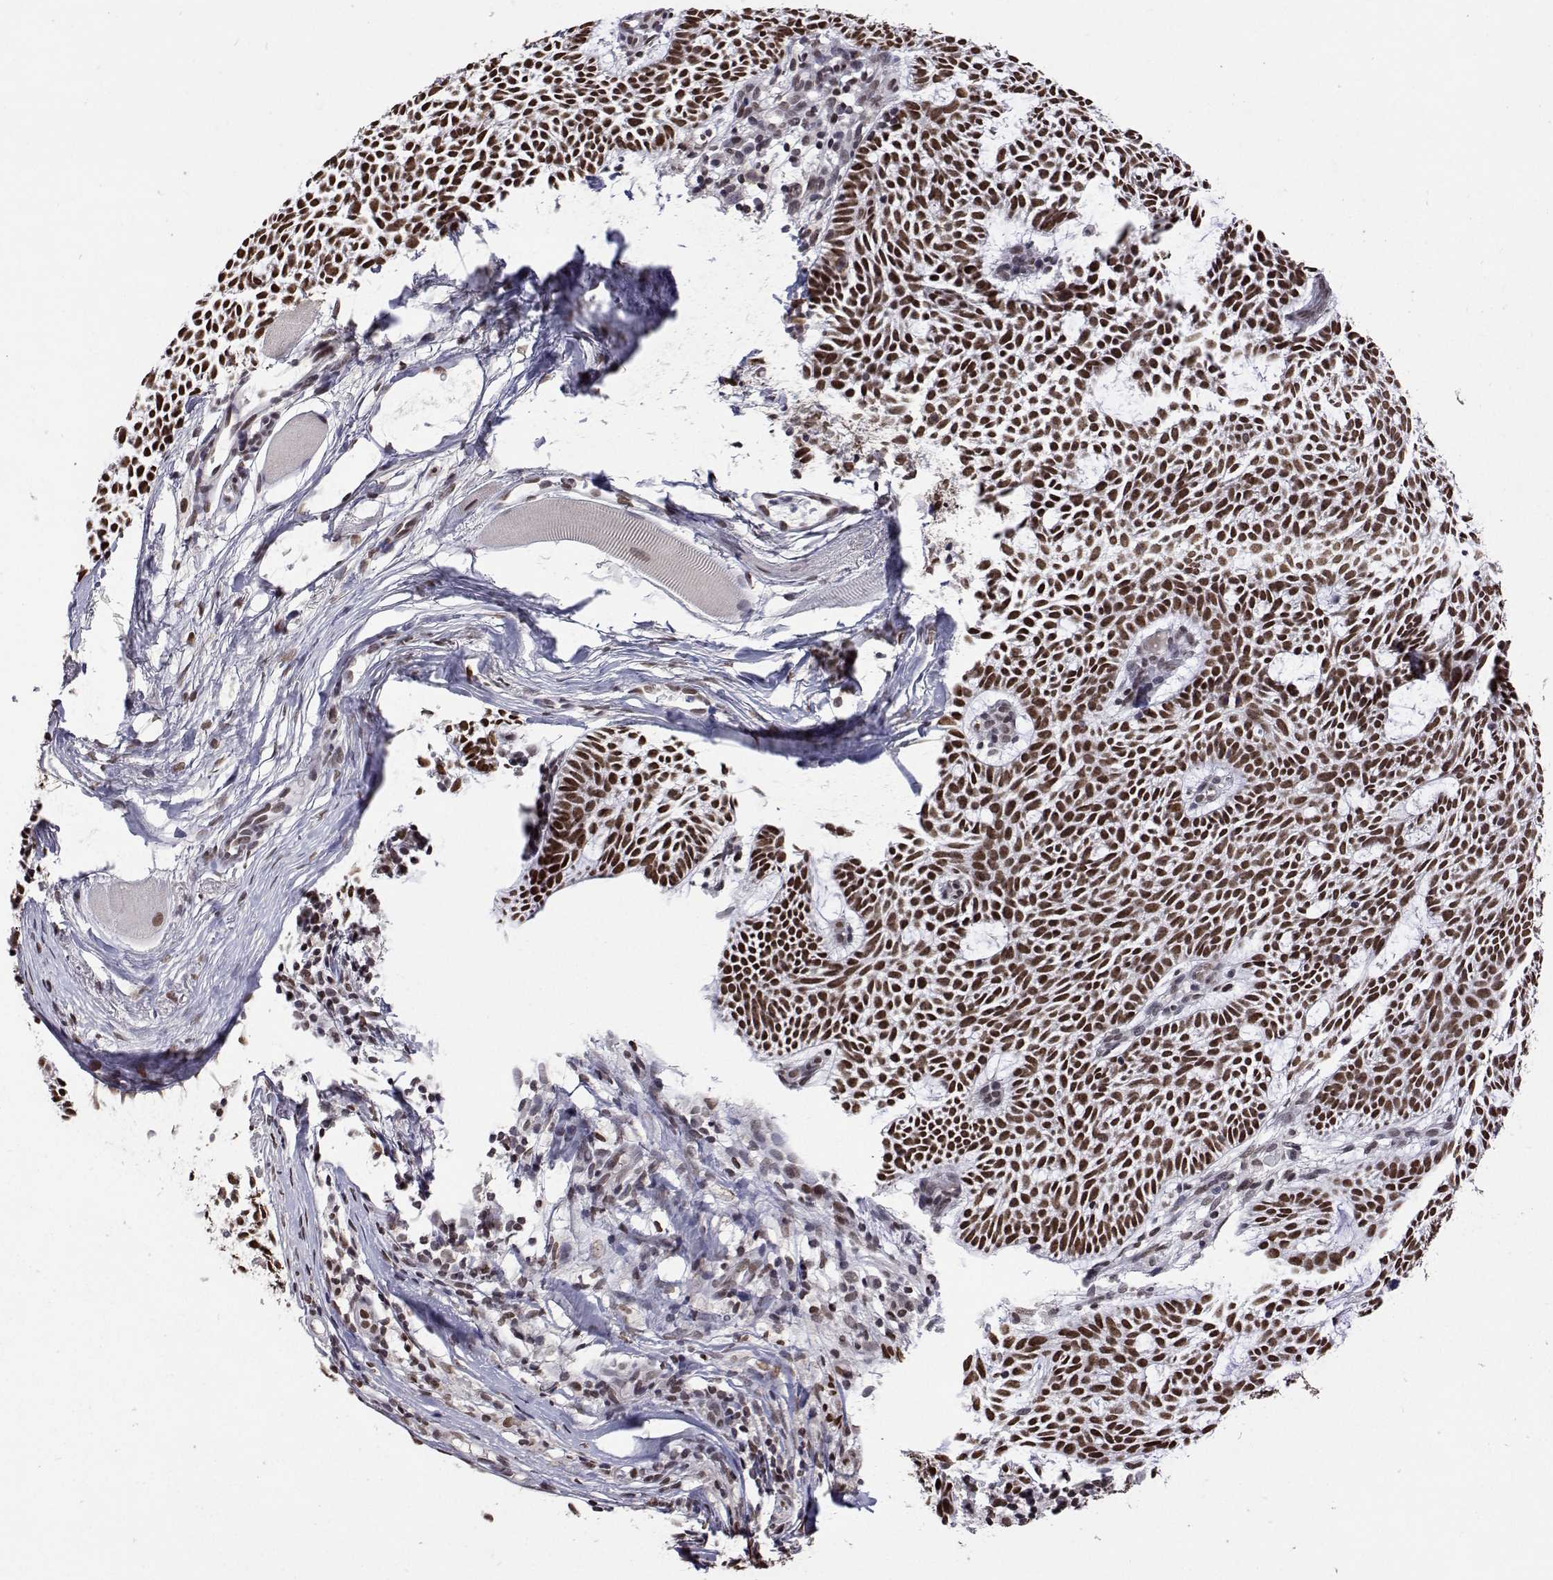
{"staining": {"intensity": "strong", "quantity": ">75%", "location": "nuclear"}, "tissue": "skin cancer", "cell_type": "Tumor cells", "image_type": "cancer", "snomed": [{"axis": "morphology", "description": "Basal cell carcinoma"}, {"axis": "topography", "description": "Skin"}], "caption": "Approximately >75% of tumor cells in skin cancer (basal cell carcinoma) show strong nuclear protein expression as visualized by brown immunohistochemical staining.", "gene": "HNRNPA0", "patient": {"sex": "male", "age": 83}}